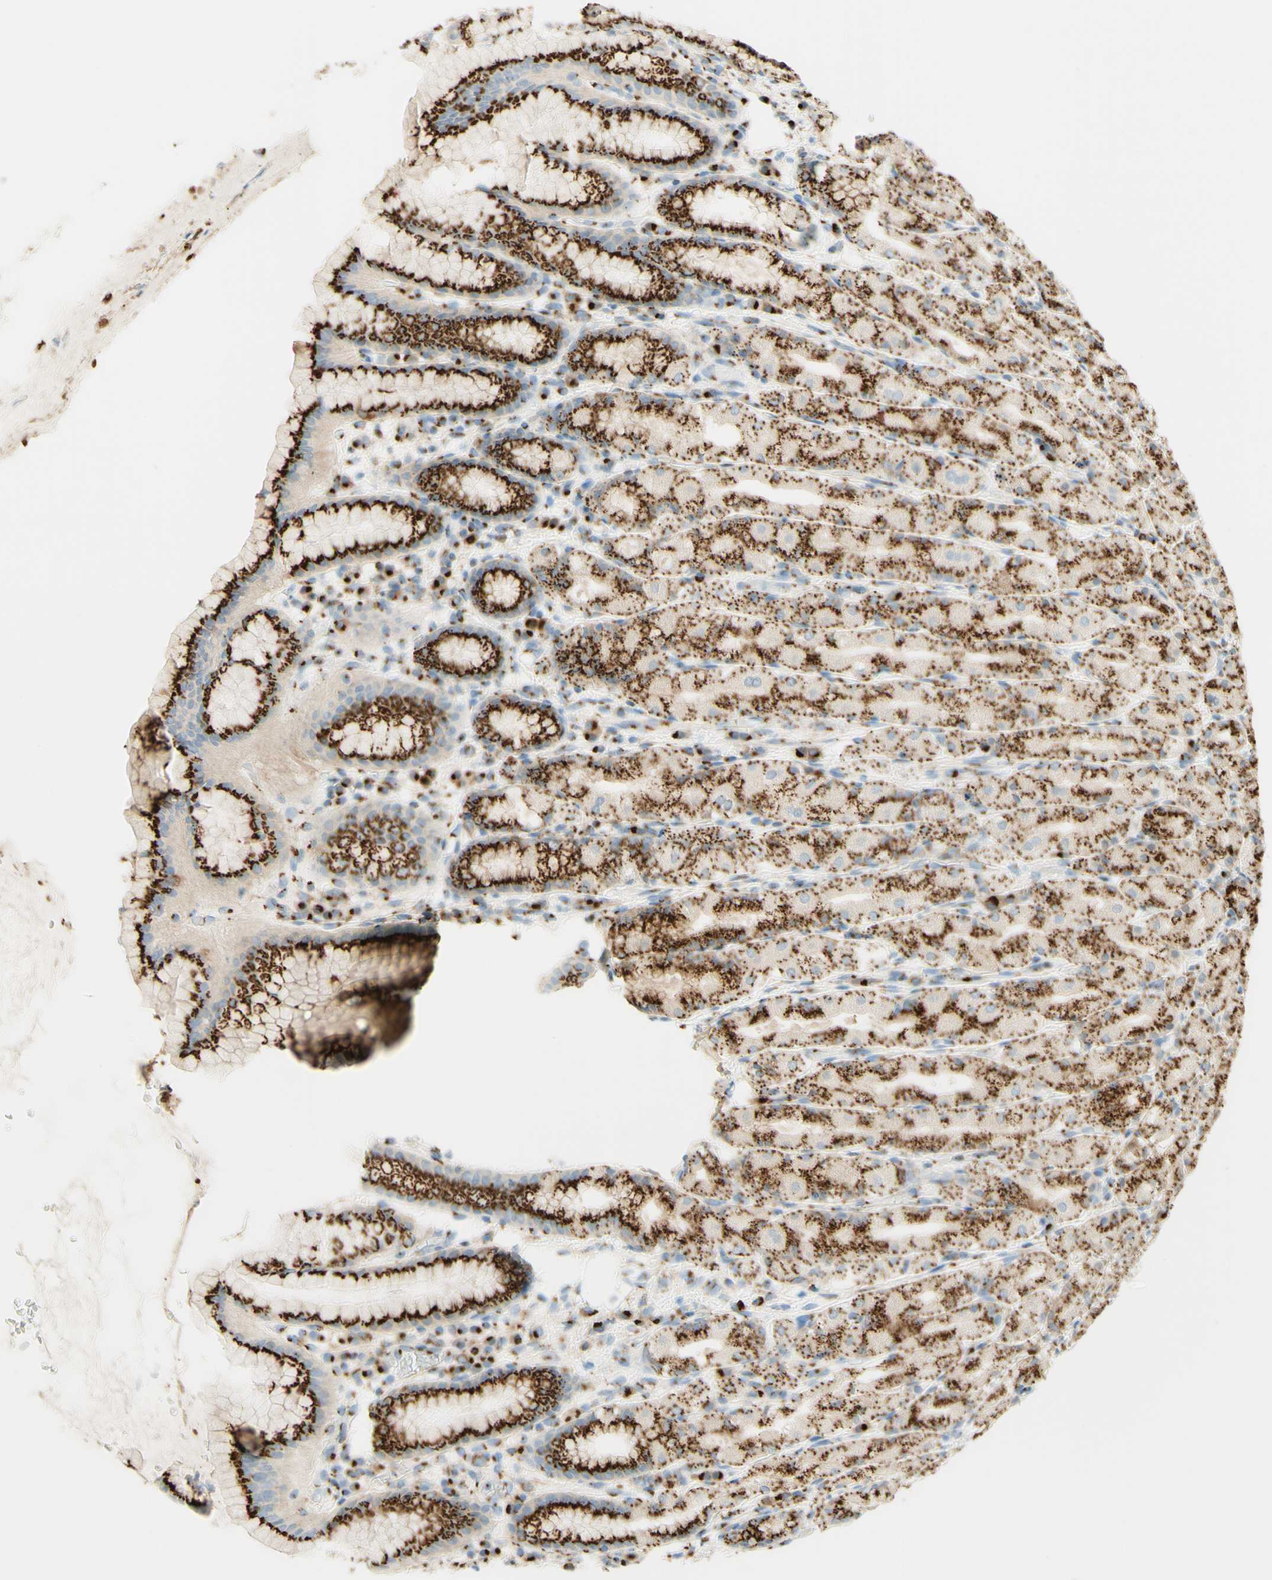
{"staining": {"intensity": "strong", "quantity": ">75%", "location": "cytoplasmic/membranous"}, "tissue": "stomach", "cell_type": "Glandular cells", "image_type": "normal", "snomed": [{"axis": "morphology", "description": "Normal tissue, NOS"}, {"axis": "topography", "description": "Stomach, upper"}], "caption": "Immunohistochemistry (DAB) staining of normal stomach displays strong cytoplasmic/membranous protein expression in about >75% of glandular cells. (DAB (3,3'-diaminobenzidine) IHC with brightfield microscopy, high magnification).", "gene": "GOLGB1", "patient": {"sex": "male", "age": 68}}